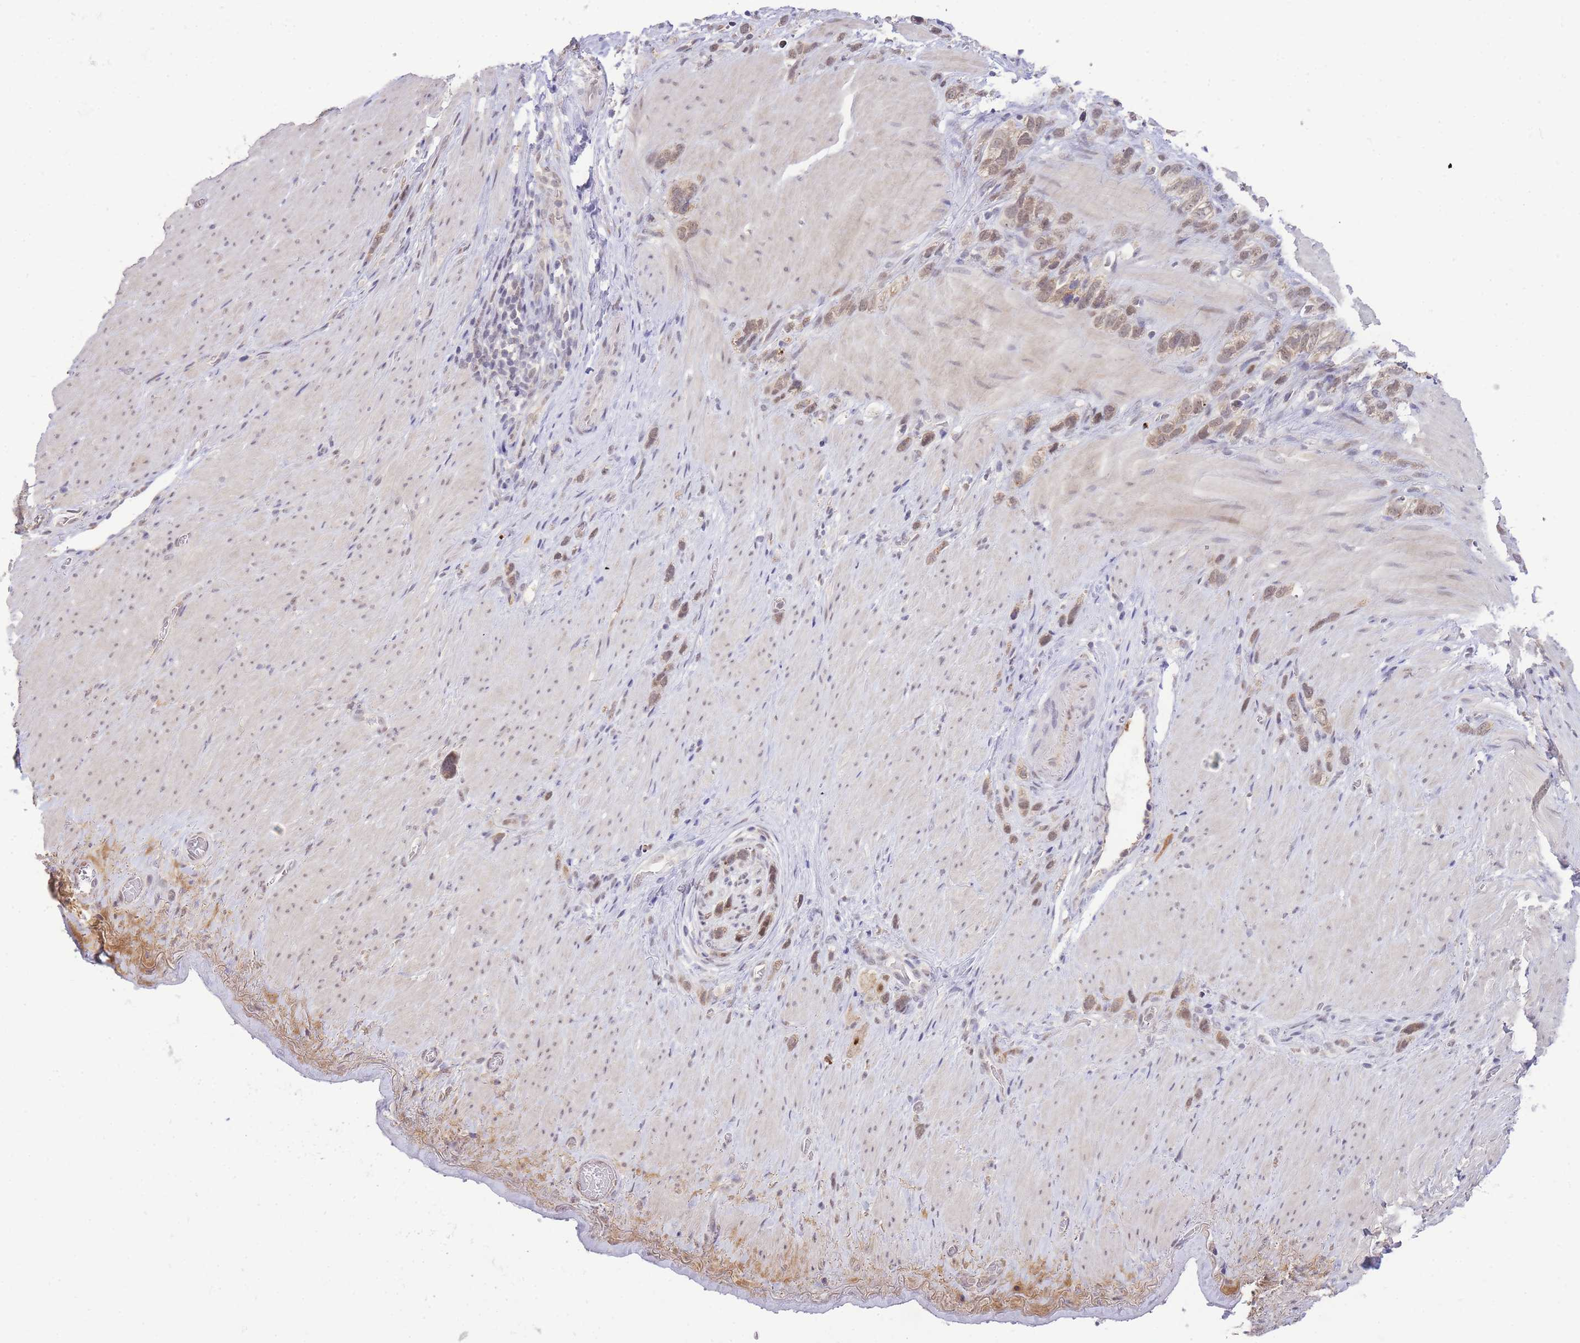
{"staining": {"intensity": "weak", "quantity": ">75%", "location": "cytoplasmic/membranous,nuclear"}, "tissue": "stomach cancer", "cell_type": "Tumor cells", "image_type": "cancer", "snomed": [{"axis": "morphology", "description": "Adenocarcinoma, NOS"}, {"axis": "topography", "description": "Stomach"}], "caption": "Tumor cells display low levels of weak cytoplasmic/membranous and nuclear staining in approximately >75% of cells in human stomach cancer.", "gene": "PUS10", "patient": {"sex": "female", "age": 65}}